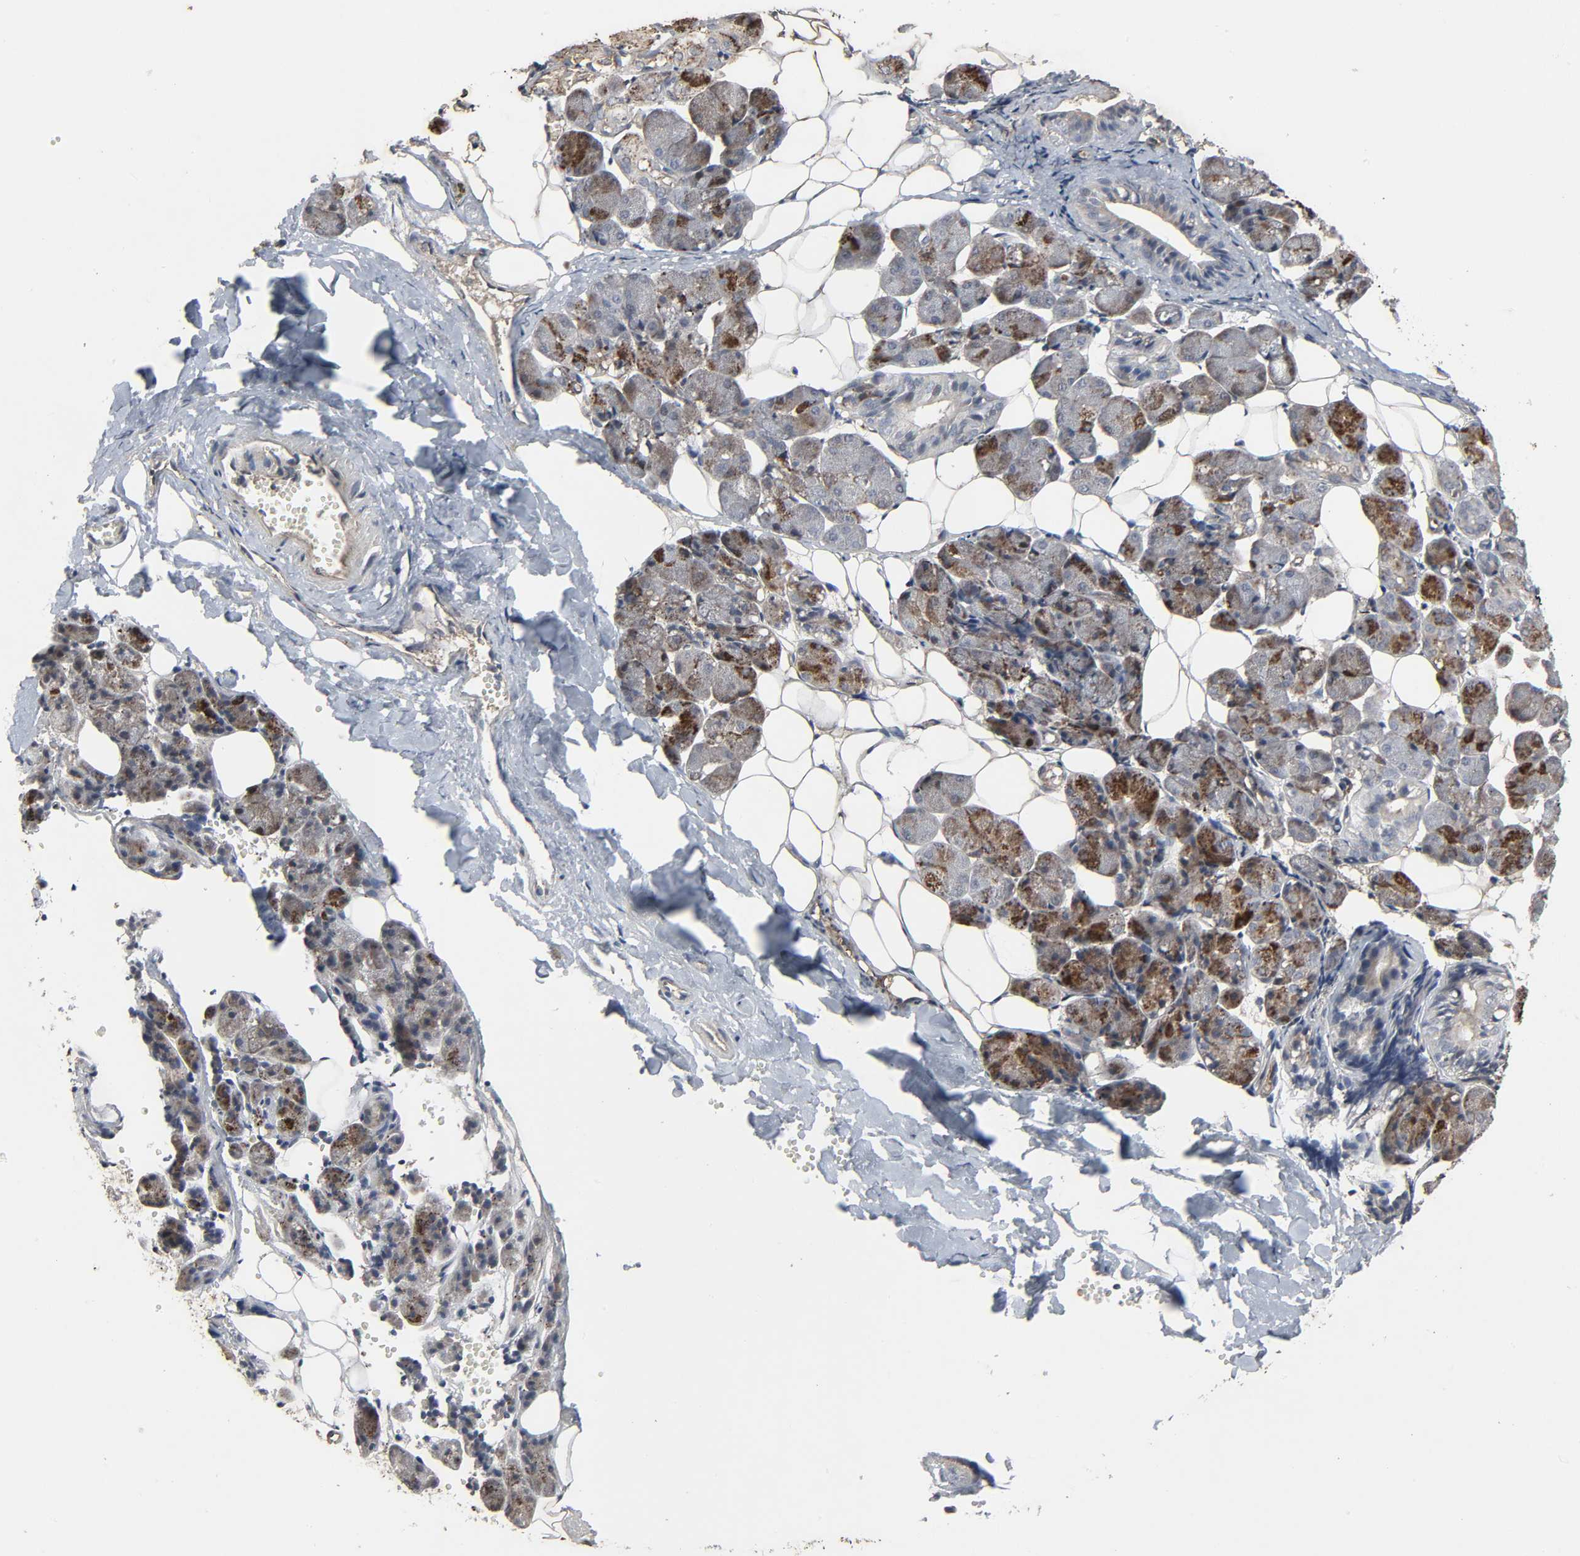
{"staining": {"intensity": "moderate", "quantity": ">75%", "location": "cytoplasmic/membranous"}, "tissue": "salivary gland", "cell_type": "Glandular cells", "image_type": "normal", "snomed": [{"axis": "morphology", "description": "Normal tissue, NOS"}, {"axis": "morphology", "description": "Adenoma, NOS"}, {"axis": "topography", "description": "Salivary gland"}], "caption": "Protein staining reveals moderate cytoplasmic/membranous expression in about >75% of glandular cells in unremarkable salivary gland. Using DAB (brown) and hematoxylin (blue) stains, captured at high magnification using brightfield microscopy.", "gene": "ADCY4", "patient": {"sex": "female", "age": 32}}